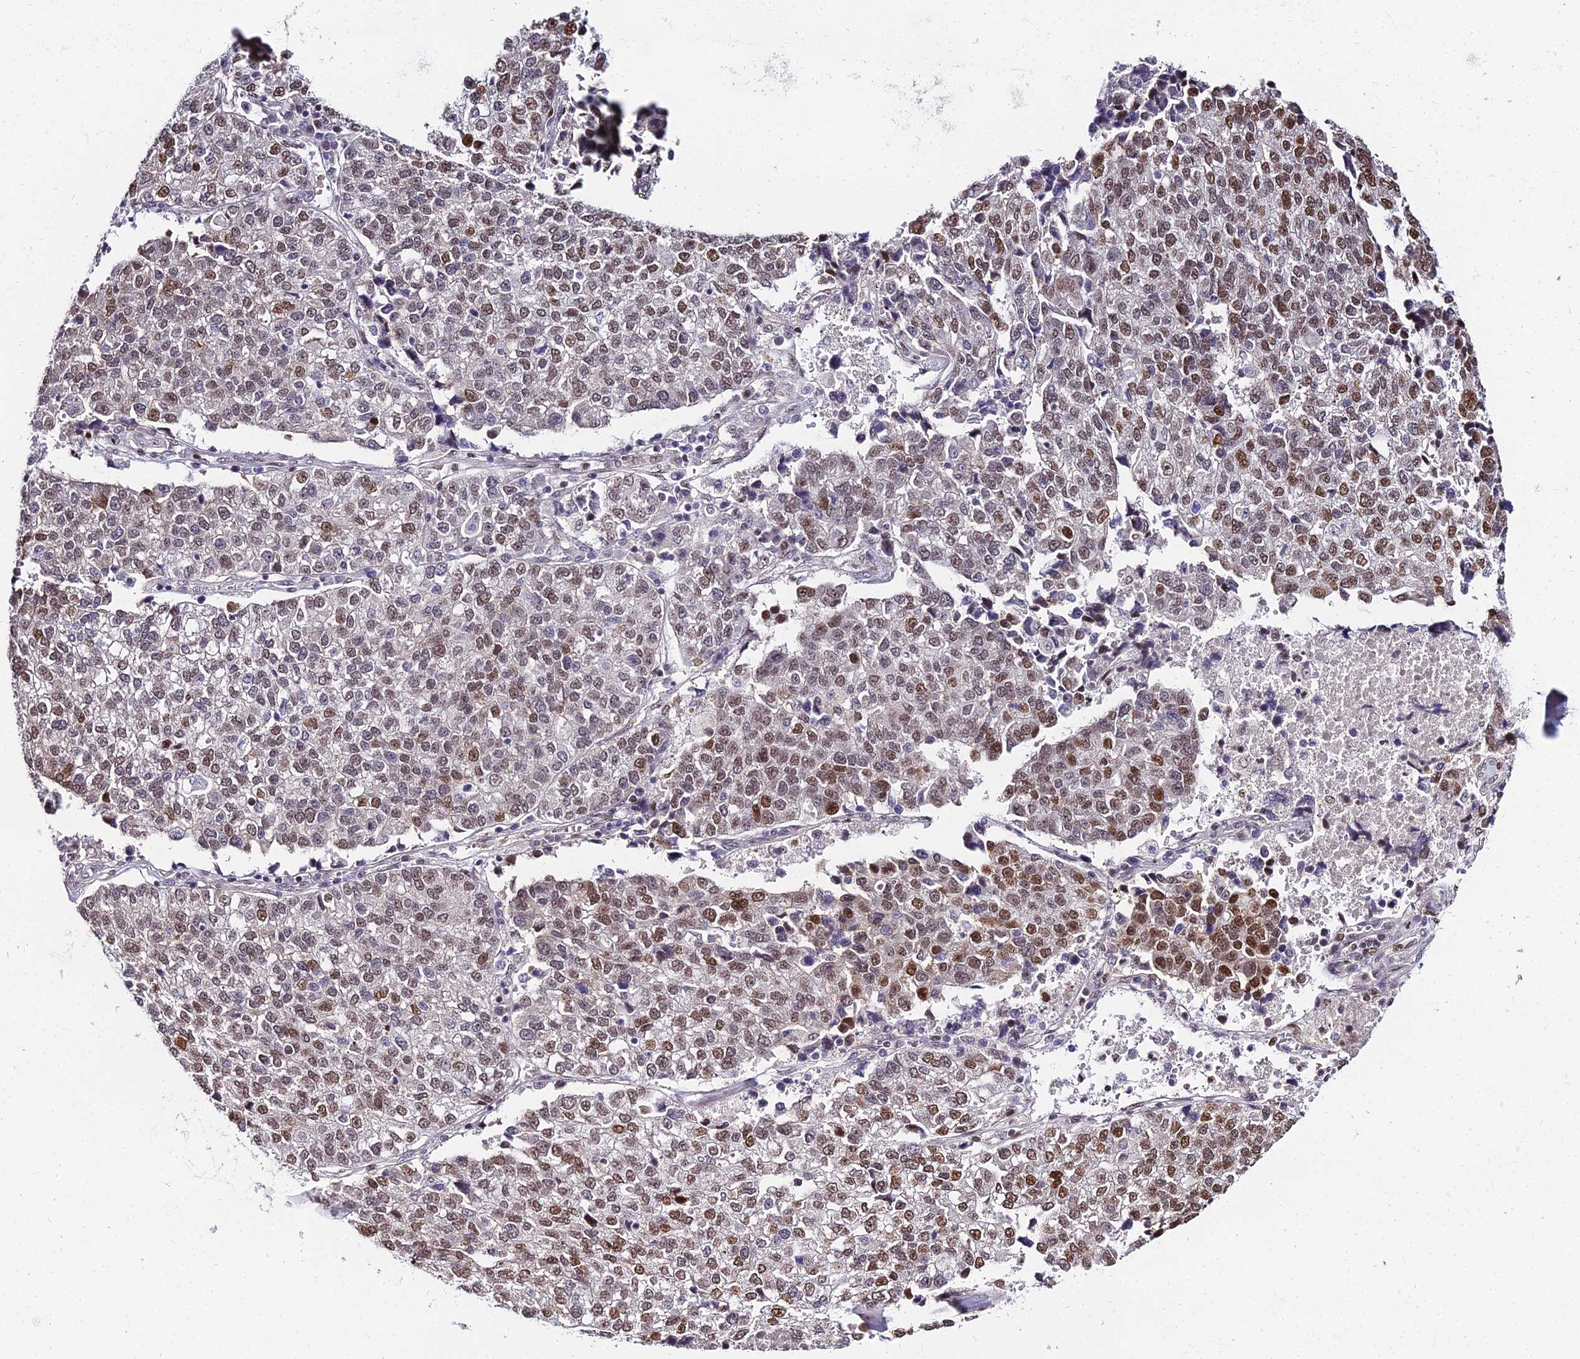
{"staining": {"intensity": "moderate", "quantity": "25%-75%", "location": "nuclear"}, "tissue": "lung cancer", "cell_type": "Tumor cells", "image_type": "cancer", "snomed": [{"axis": "morphology", "description": "Adenocarcinoma, NOS"}, {"axis": "topography", "description": "Lung"}], "caption": "The immunohistochemical stain shows moderate nuclear positivity in tumor cells of lung adenocarcinoma tissue.", "gene": "ZNF707", "patient": {"sex": "male", "age": 49}}